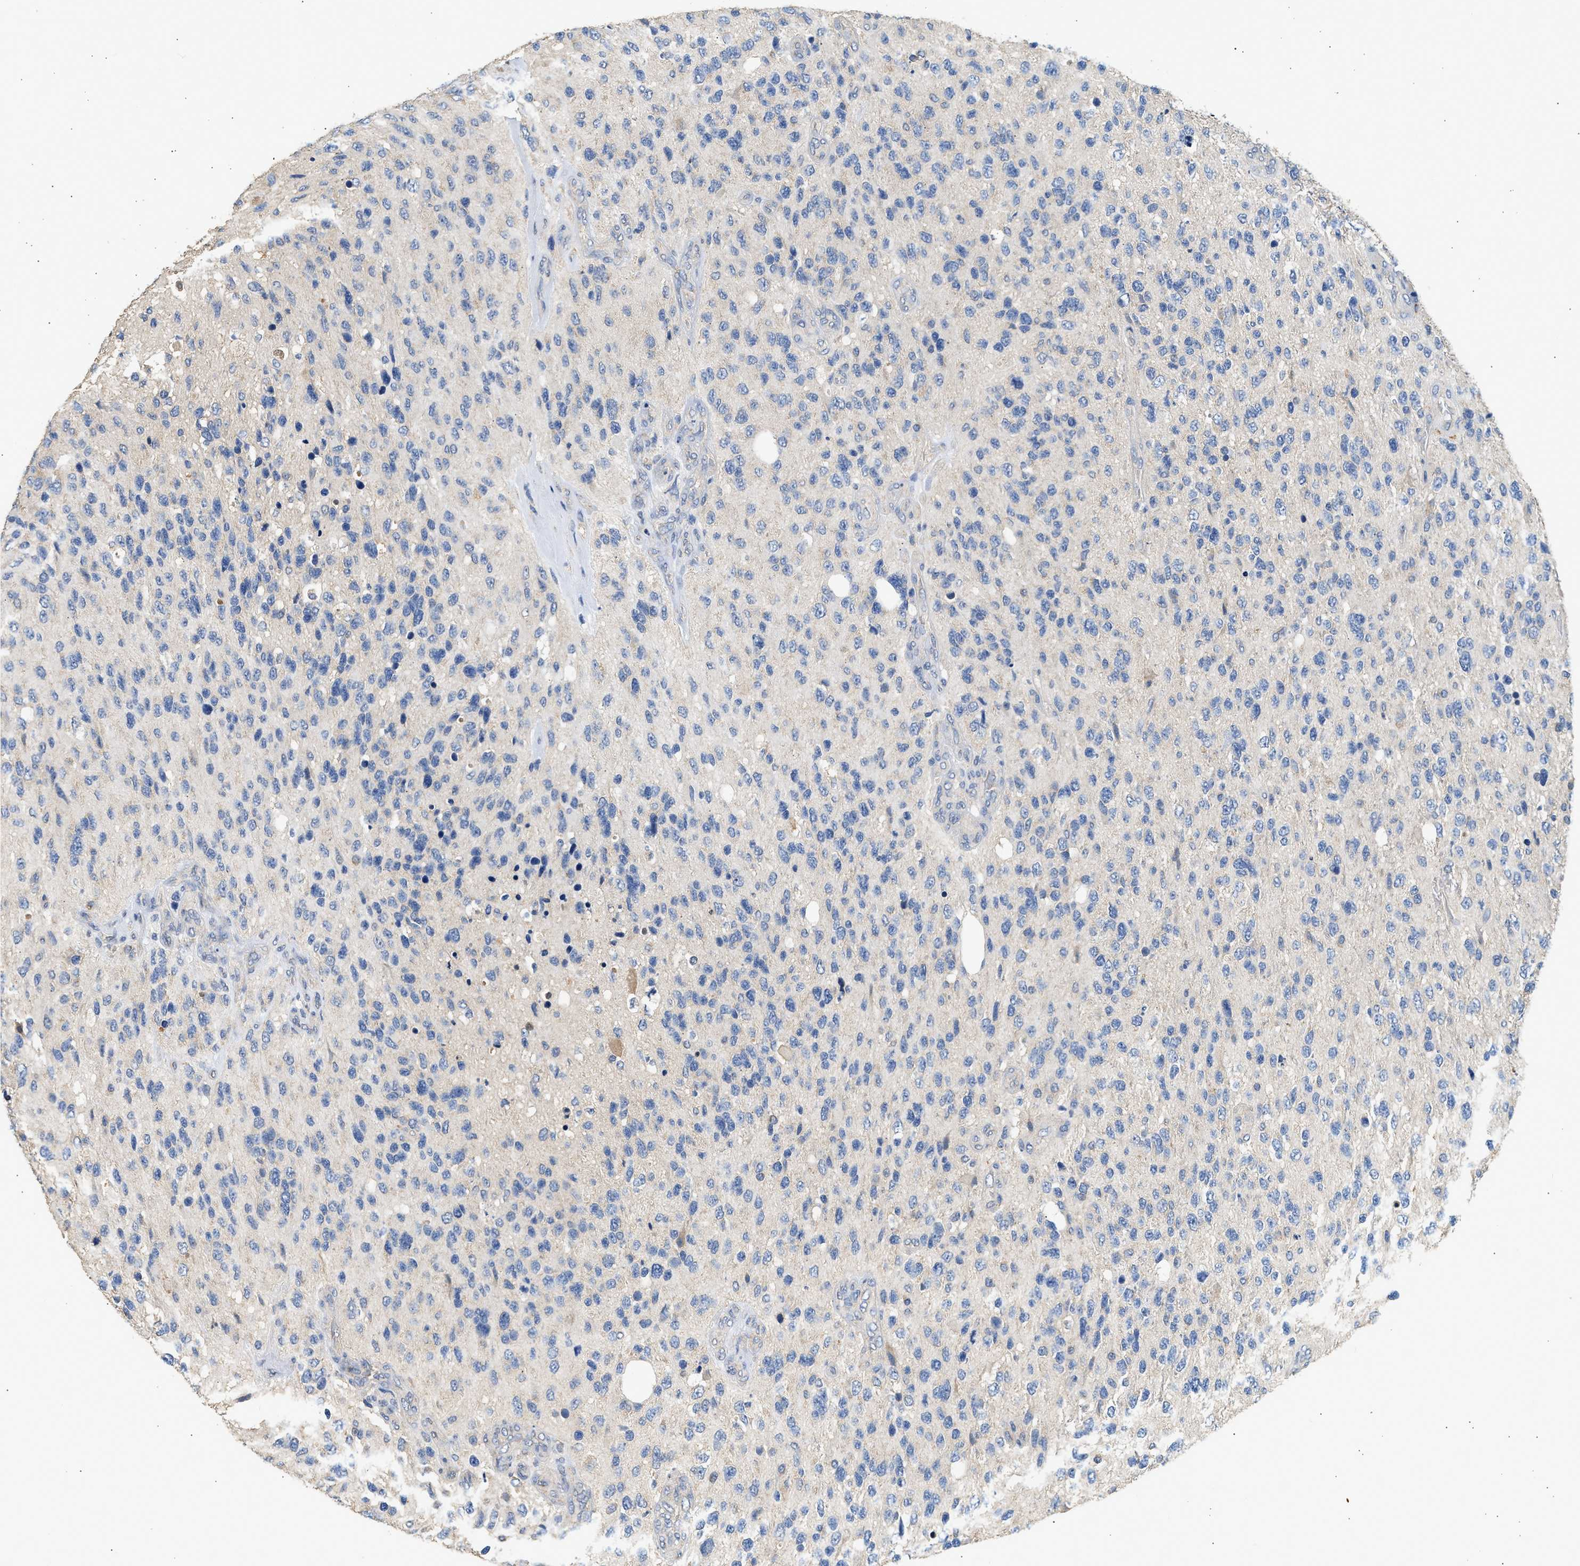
{"staining": {"intensity": "negative", "quantity": "none", "location": "none"}, "tissue": "glioma", "cell_type": "Tumor cells", "image_type": "cancer", "snomed": [{"axis": "morphology", "description": "Glioma, malignant, High grade"}, {"axis": "topography", "description": "Brain"}], "caption": "The photomicrograph demonstrates no staining of tumor cells in malignant high-grade glioma. (DAB IHC with hematoxylin counter stain).", "gene": "WDR31", "patient": {"sex": "female", "age": 58}}